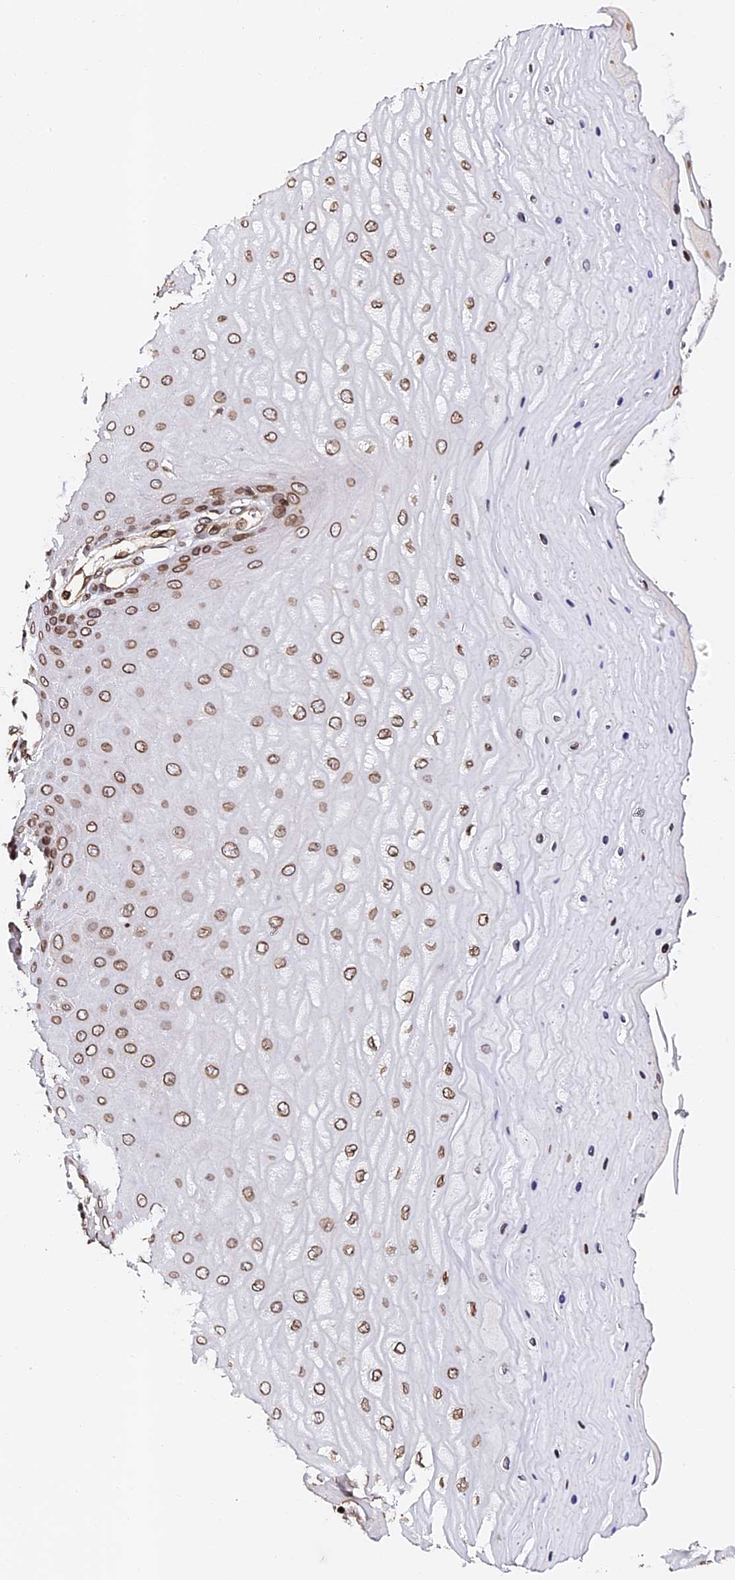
{"staining": {"intensity": "strong", "quantity": ">75%", "location": "nuclear"}, "tissue": "cervix", "cell_type": "Glandular cells", "image_type": "normal", "snomed": [{"axis": "morphology", "description": "Normal tissue, NOS"}, {"axis": "topography", "description": "Cervix"}], "caption": "Strong nuclear protein positivity is appreciated in about >75% of glandular cells in cervix. (brown staining indicates protein expression, while blue staining denotes nuclei).", "gene": "ANAPC5", "patient": {"sex": "female", "age": 55}}